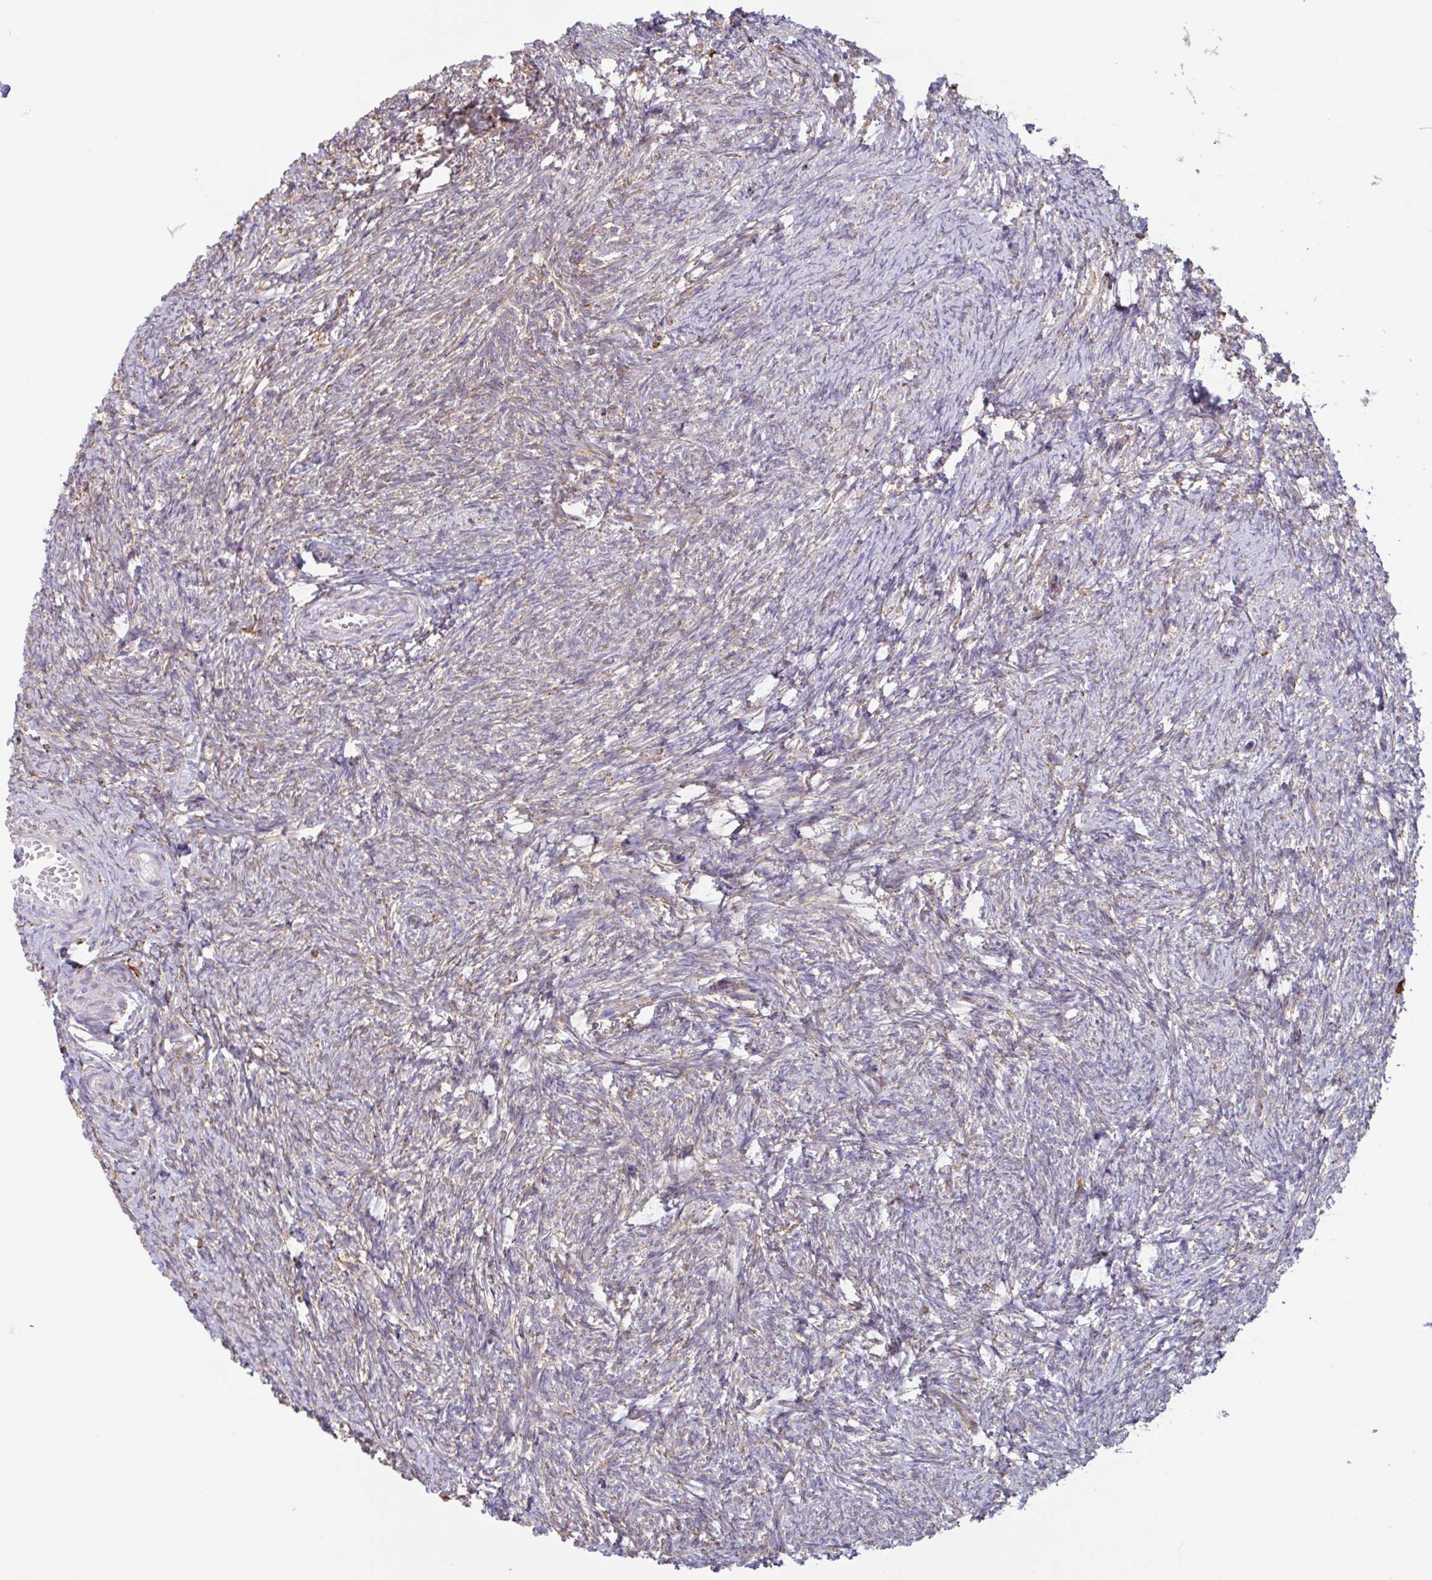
{"staining": {"intensity": "weak", "quantity": "<25%", "location": "cytoplasmic/membranous"}, "tissue": "ovary", "cell_type": "Follicle cells", "image_type": "normal", "snomed": [{"axis": "morphology", "description": "Normal tissue, NOS"}, {"axis": "topography", "description": "Ovary"}], "caption": "Follicle cells show no significant protein staining in benign ovary. (DAB immunohistochemistry visualized using brightfield microscopy, high magnification).", "gene": "DOK4", "patient": {"sex": "female", "age": 41}}